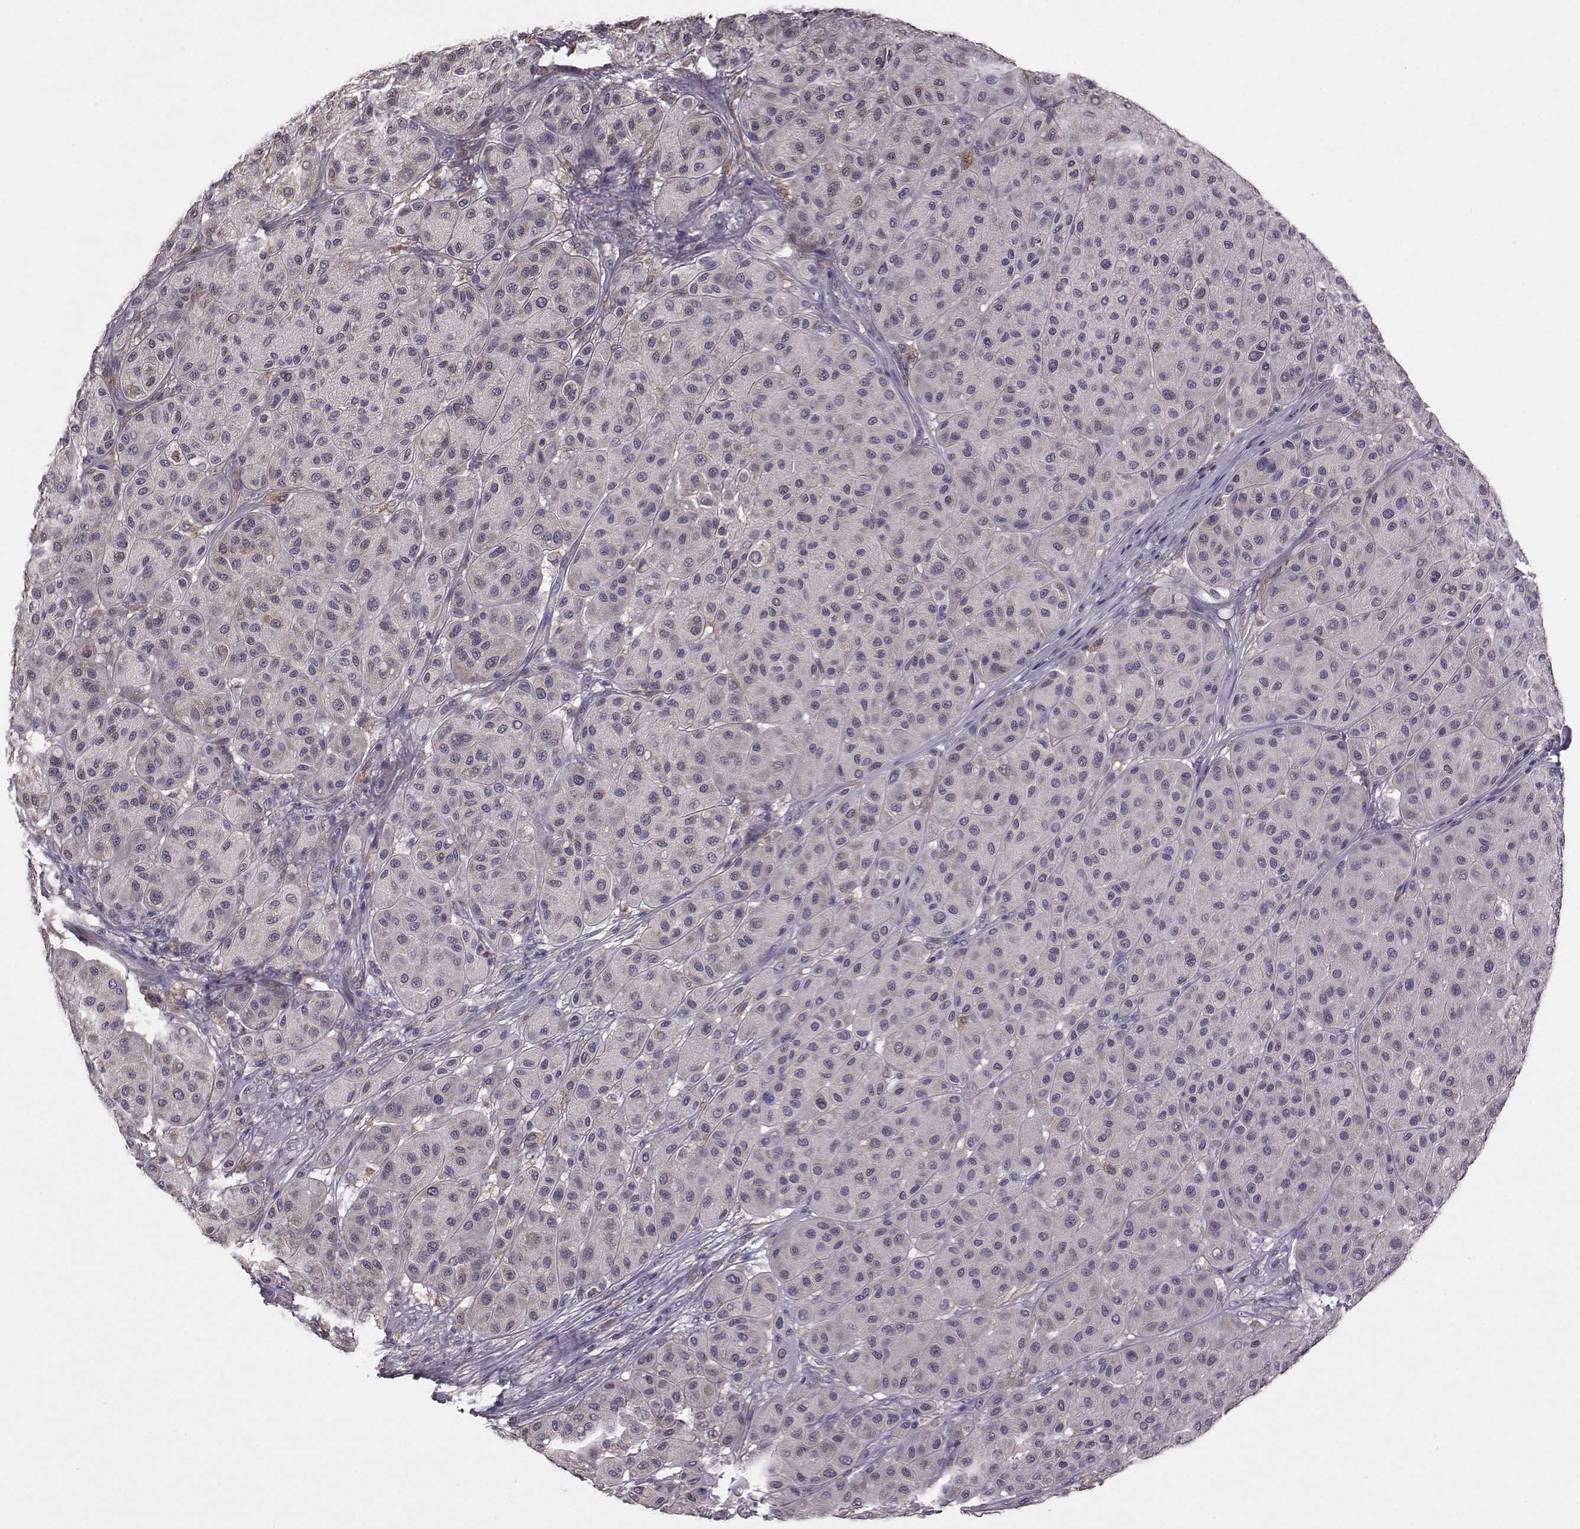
{"staining": {"intensity": "negative", "quantity": "none", "location": "none"}, "tissue": "melanoma", "cell_type": "Tumor cells", "image_type": "cancer", "snomed": [{"axis": "morphology", "description": "Malignant melanoma, Metastatic site"}, {"axis": "topography", "description": "Smooth muscle"}], "caption": "Image shows no protein expression in tumor cells of melanoma tissue. Brightfield microscopy of IHC stained with DAB (3,3'-diaminobenzidine) (brown) and hematoxylin (blue), captured at high magnification.", "gene": "ADGRG2", "patient": {"sex": "male", "age": 41}}